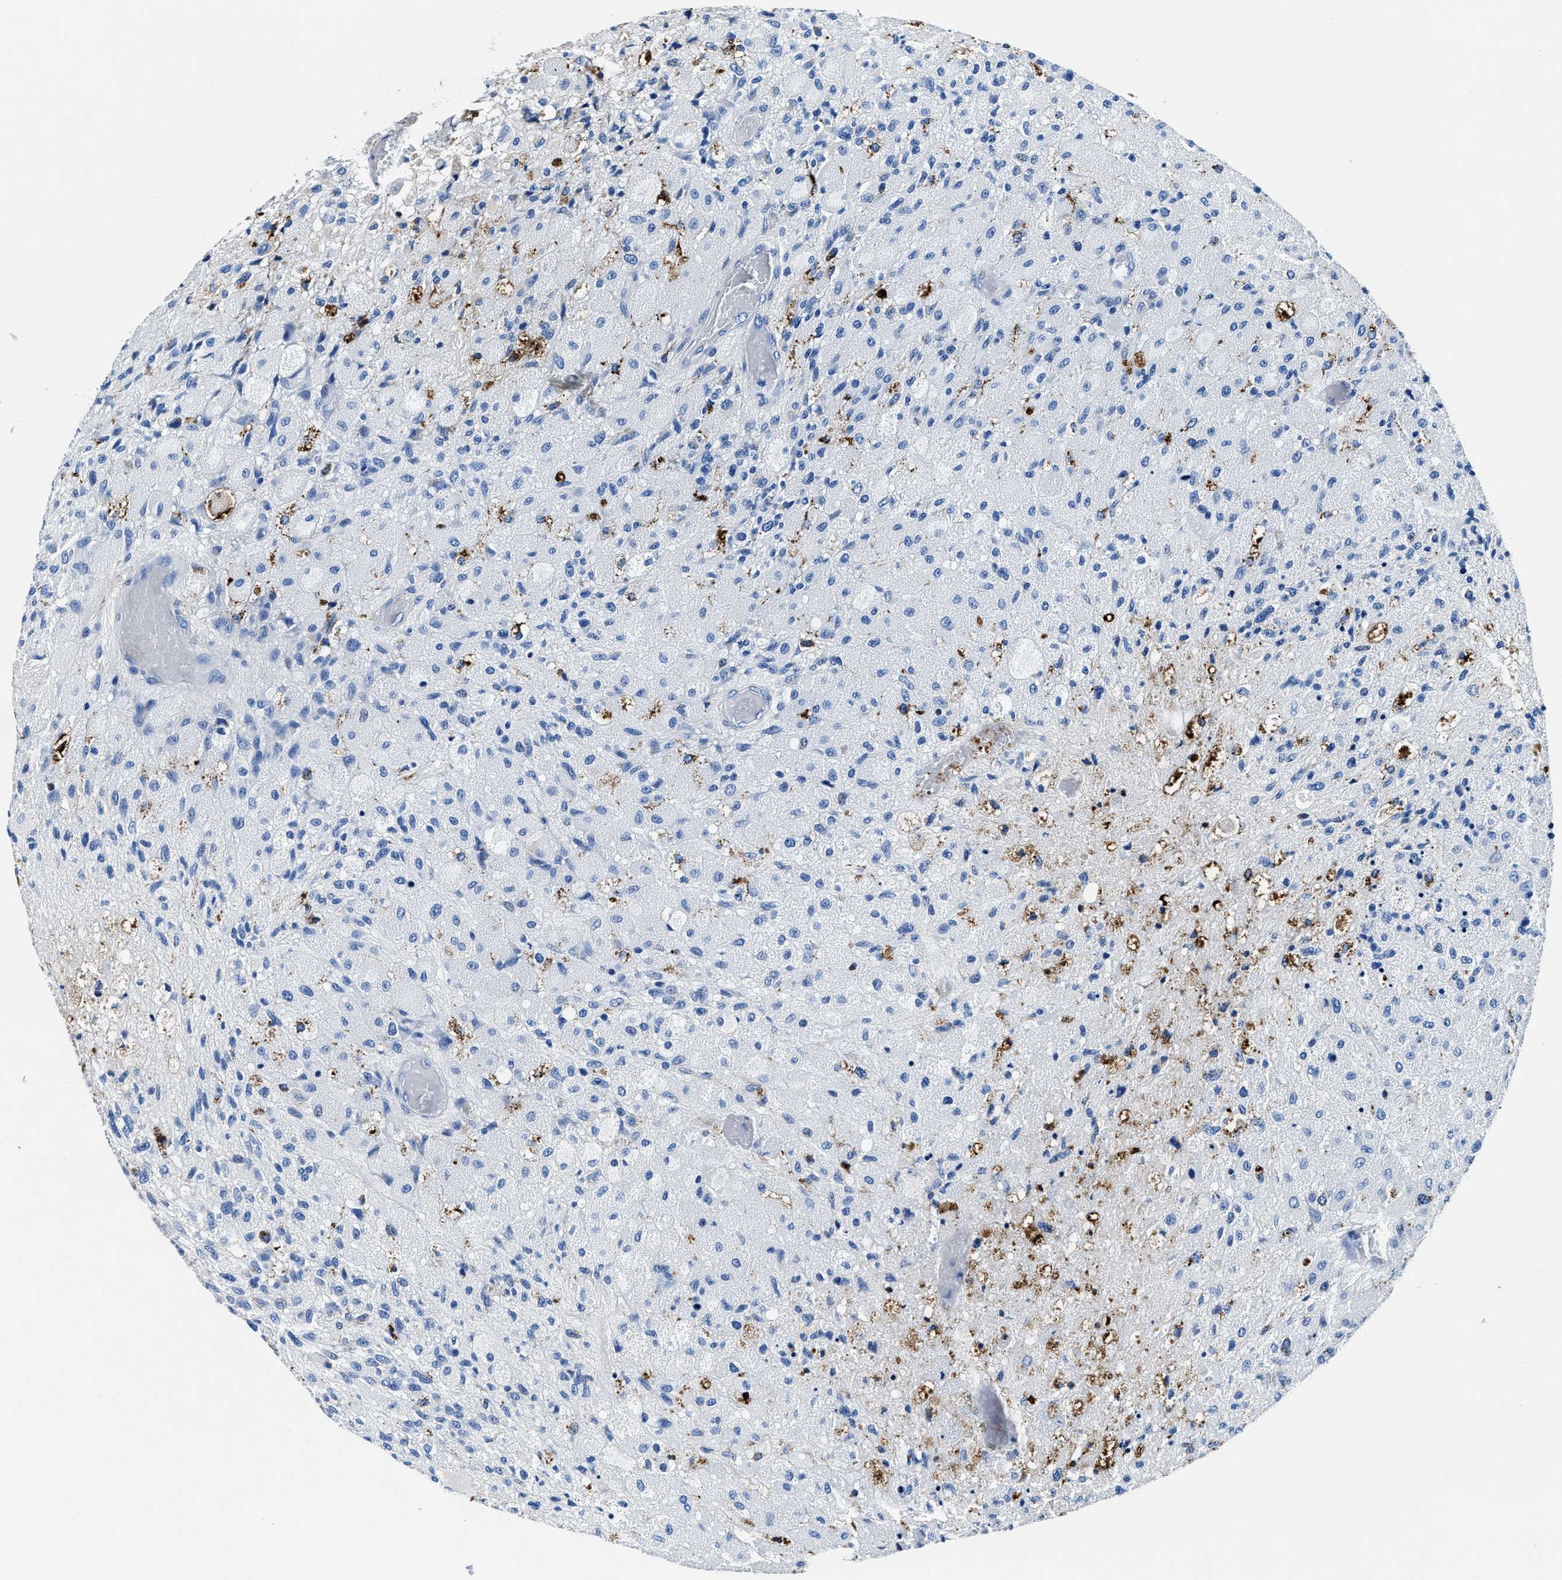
{"staining": {"intensity": "negative", "quantity": "none", "location": "none"}, "tissue": "glioma", "cell_type": "Tumor cells", "image_type": "cancer", "snomed": [{"axis": "morphology", "description": "Normal tissue, NOS"}, {"axis": "morphology", "description": "Glioma, malignant, High grade"}, {"axis": "topography", "description": "Cerebral cortex"}], "caption": "Tumor cells are negative for protein expression in human glioma.", "gene": "OR14K1", "patient": {"sex": "male", "age": 77}}